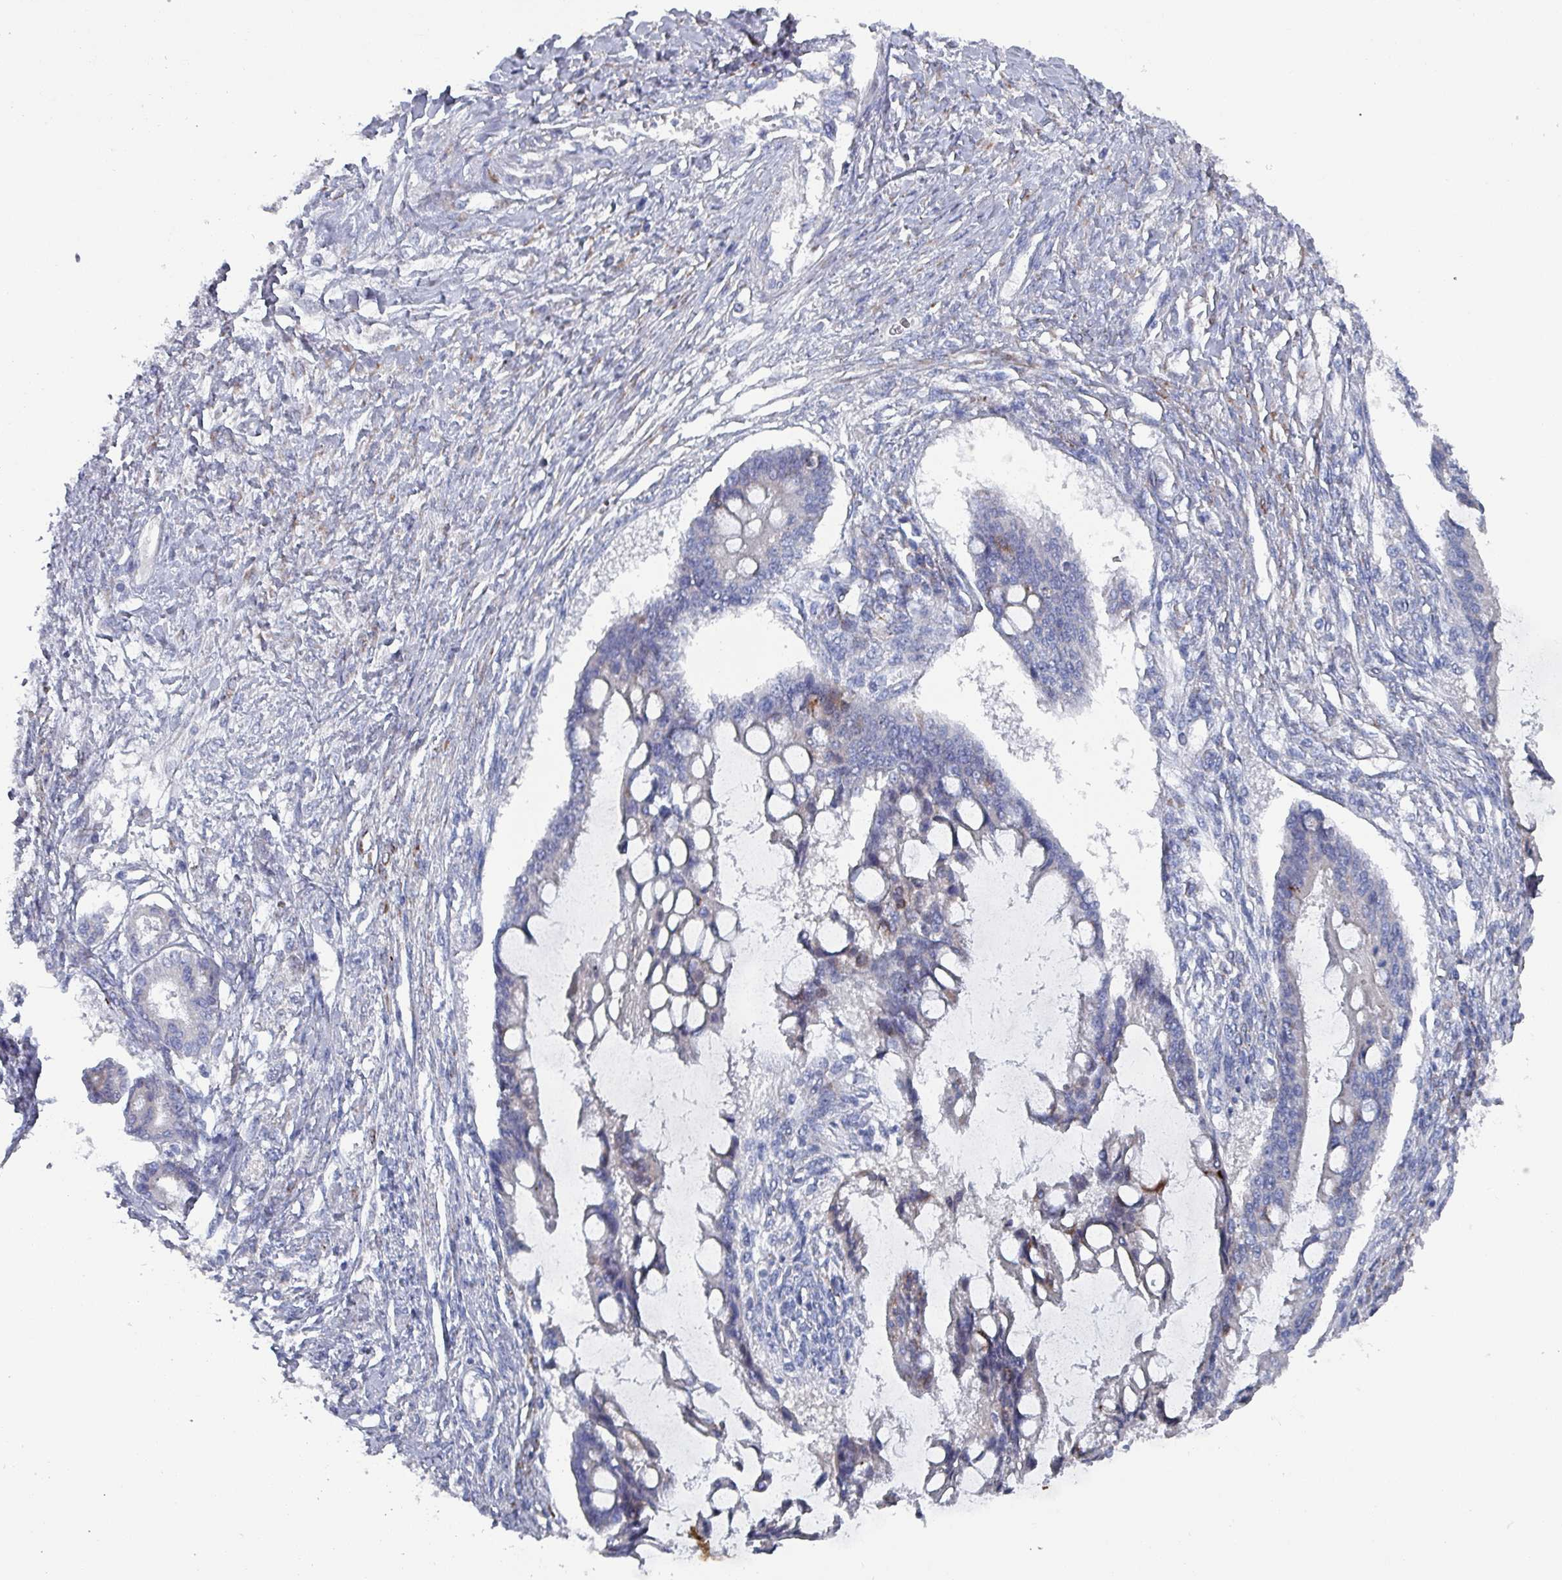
{"staining": {"intensity": "negative", "quantity": "none", "location": "none"}, "tissue": "ovarian cancer", "cell_type": "Tumor cells", "image_type": "cancer", "snomed": [{"axis": "morphology", "description": "Cystadenocarcinoma, mucinous, NOS"}, {"axis": "topography", "description": "Ovary"}], "caption": "Immunohistochemical staining of human ovarian mucinous cystadenocarcinoma displays no significant expression in tumor cells. (DAB (3,3'-diaminobenzidine) IHC visualized using brightfield microscopy, high magnification).", "gene": "DRD5", "patient": {"sex": "female", "age": 73}}